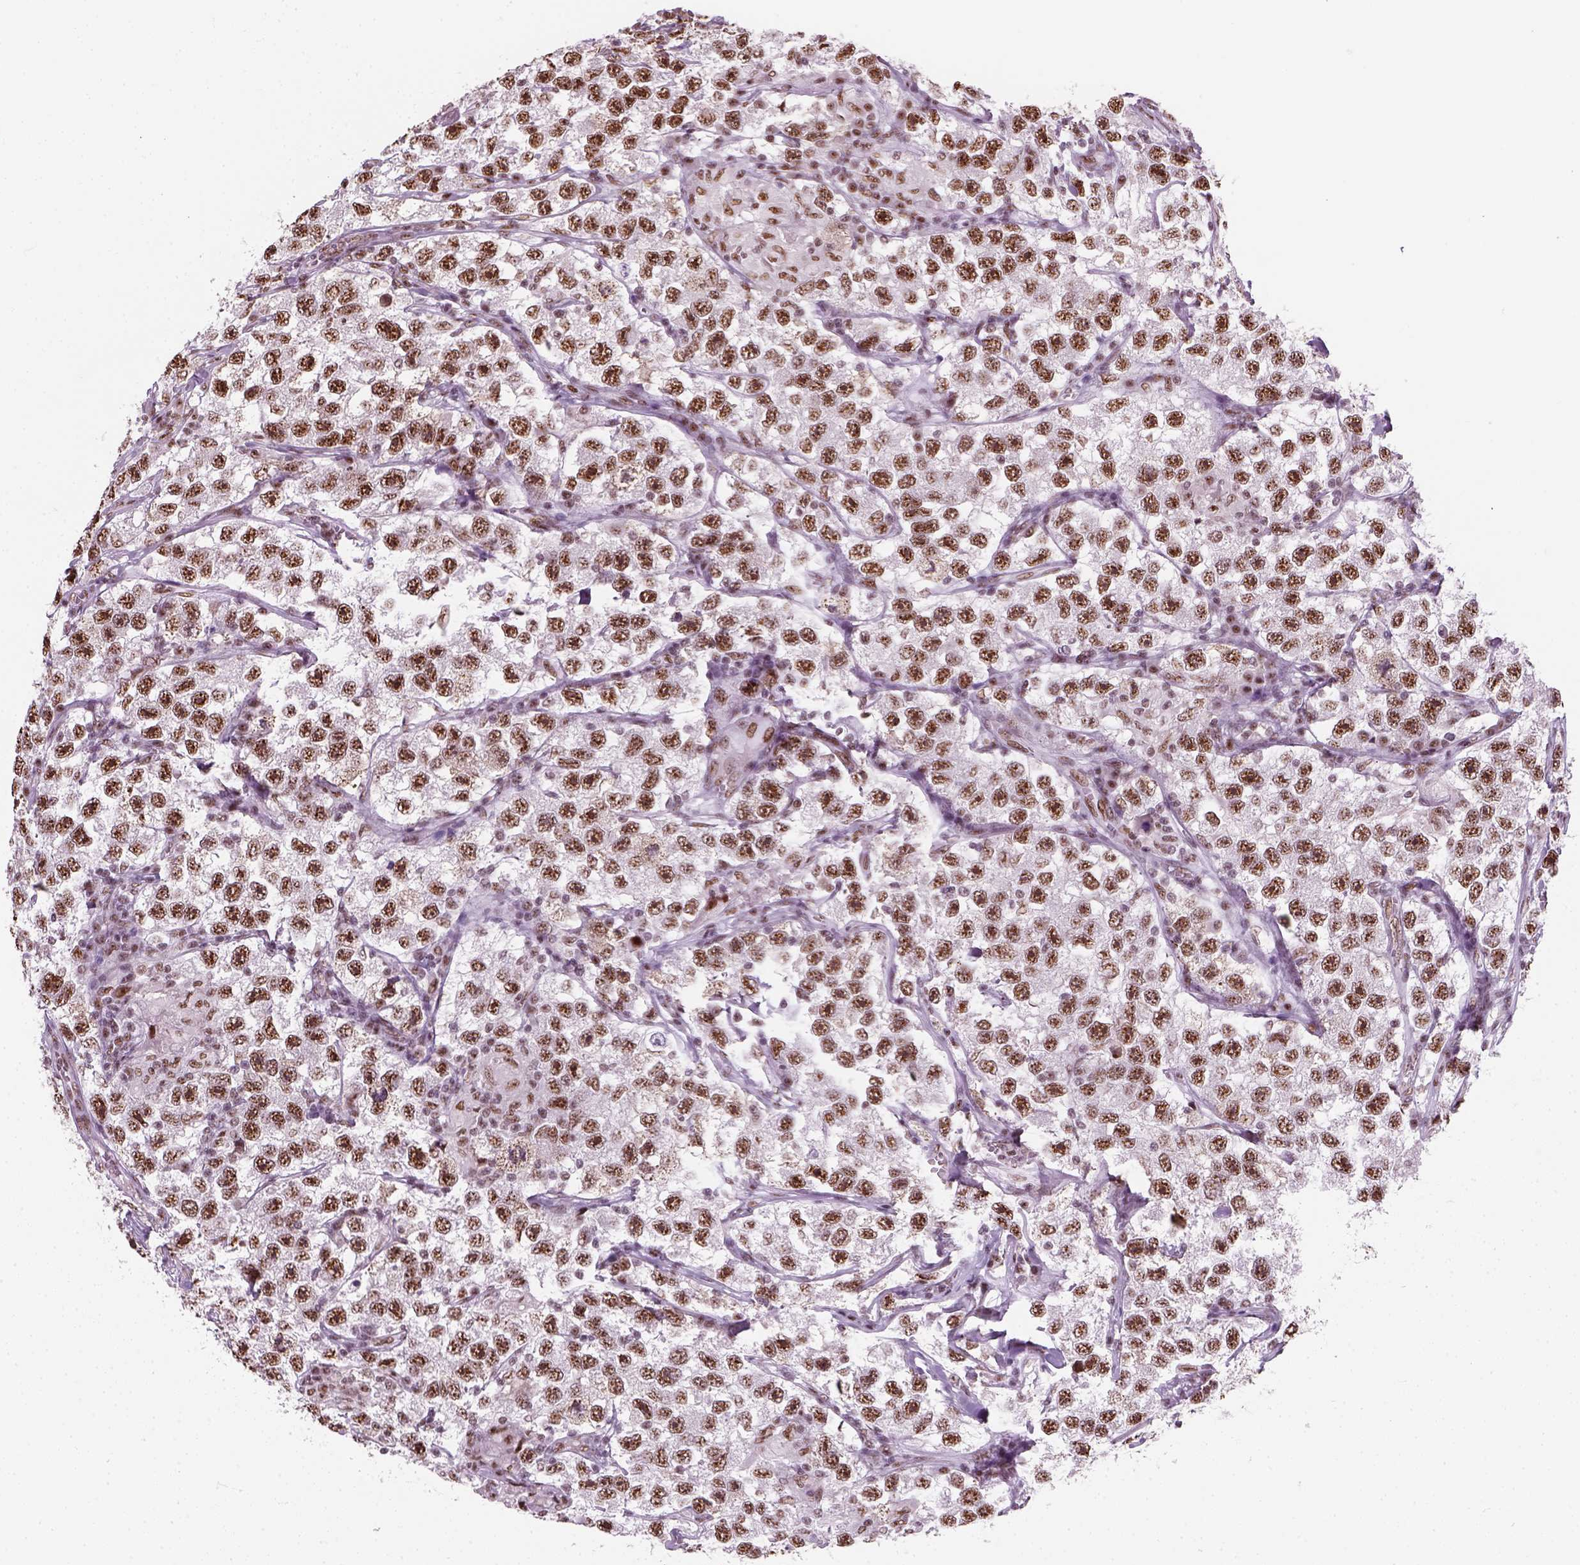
{"staining": {"intensity": "moderate", "quantity": ">75%", "location": "nuclear"}, "tissue": "testis cancer", "cell_type": "Tumor cells", "image_type": "cancer", "snomed": [{"axis": "morphology", "description": "Seminoma, NOS"}, {"axis": "topography", "description": "Testis"}], "caption": "Immunohistochemistry (IHC) image of neoplastic tissue: human testis seminoma stained using immunohistochemistry (IHC) reveals medium levels of moderate protein expression localized specifically in the nuclear of tumor cells, appearing as a nuclear brown color.", "gene": "GTF2F1", "patient": {"sex": "male", "age": 26}}